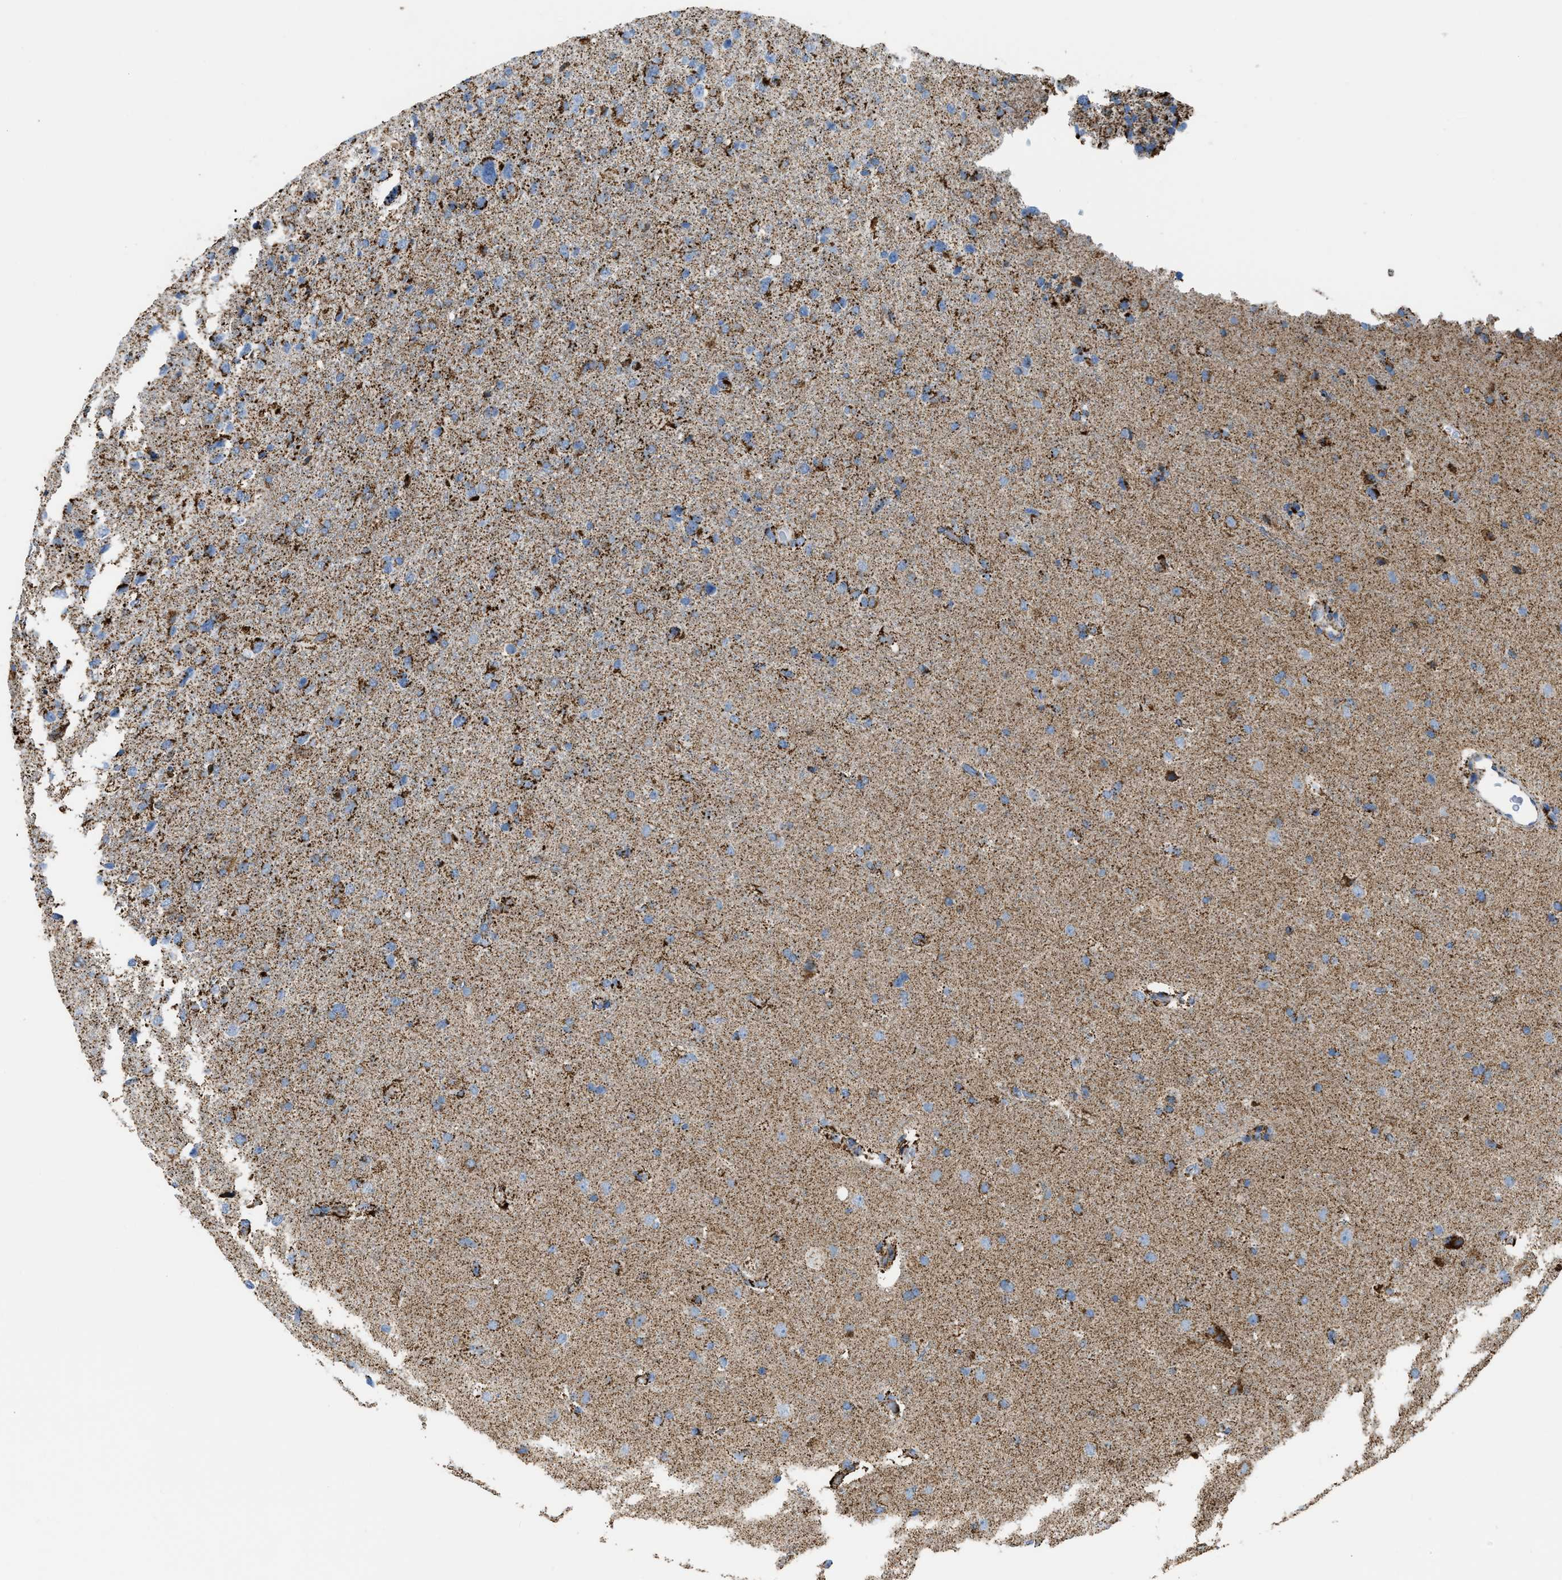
{"staining": {"intensity": "moderate", "quantity": ">75%", "location": "cytoplasmic/membranous"}, "tissue": "glioma", "cell_type": "Tumor cells", "image_type": "cancer", "snomed": [{"axis": "morphology", "description": "Glioma, malignant, High grade"}, {"axis": "topography", "description": "Brain"}], "caption": "Human malignant glioma (high-grade) stained with a protein marker displays moderate staining in tumor cells.", "gene": "ETFB", "patient": {"sex": "female", "age": 58}}